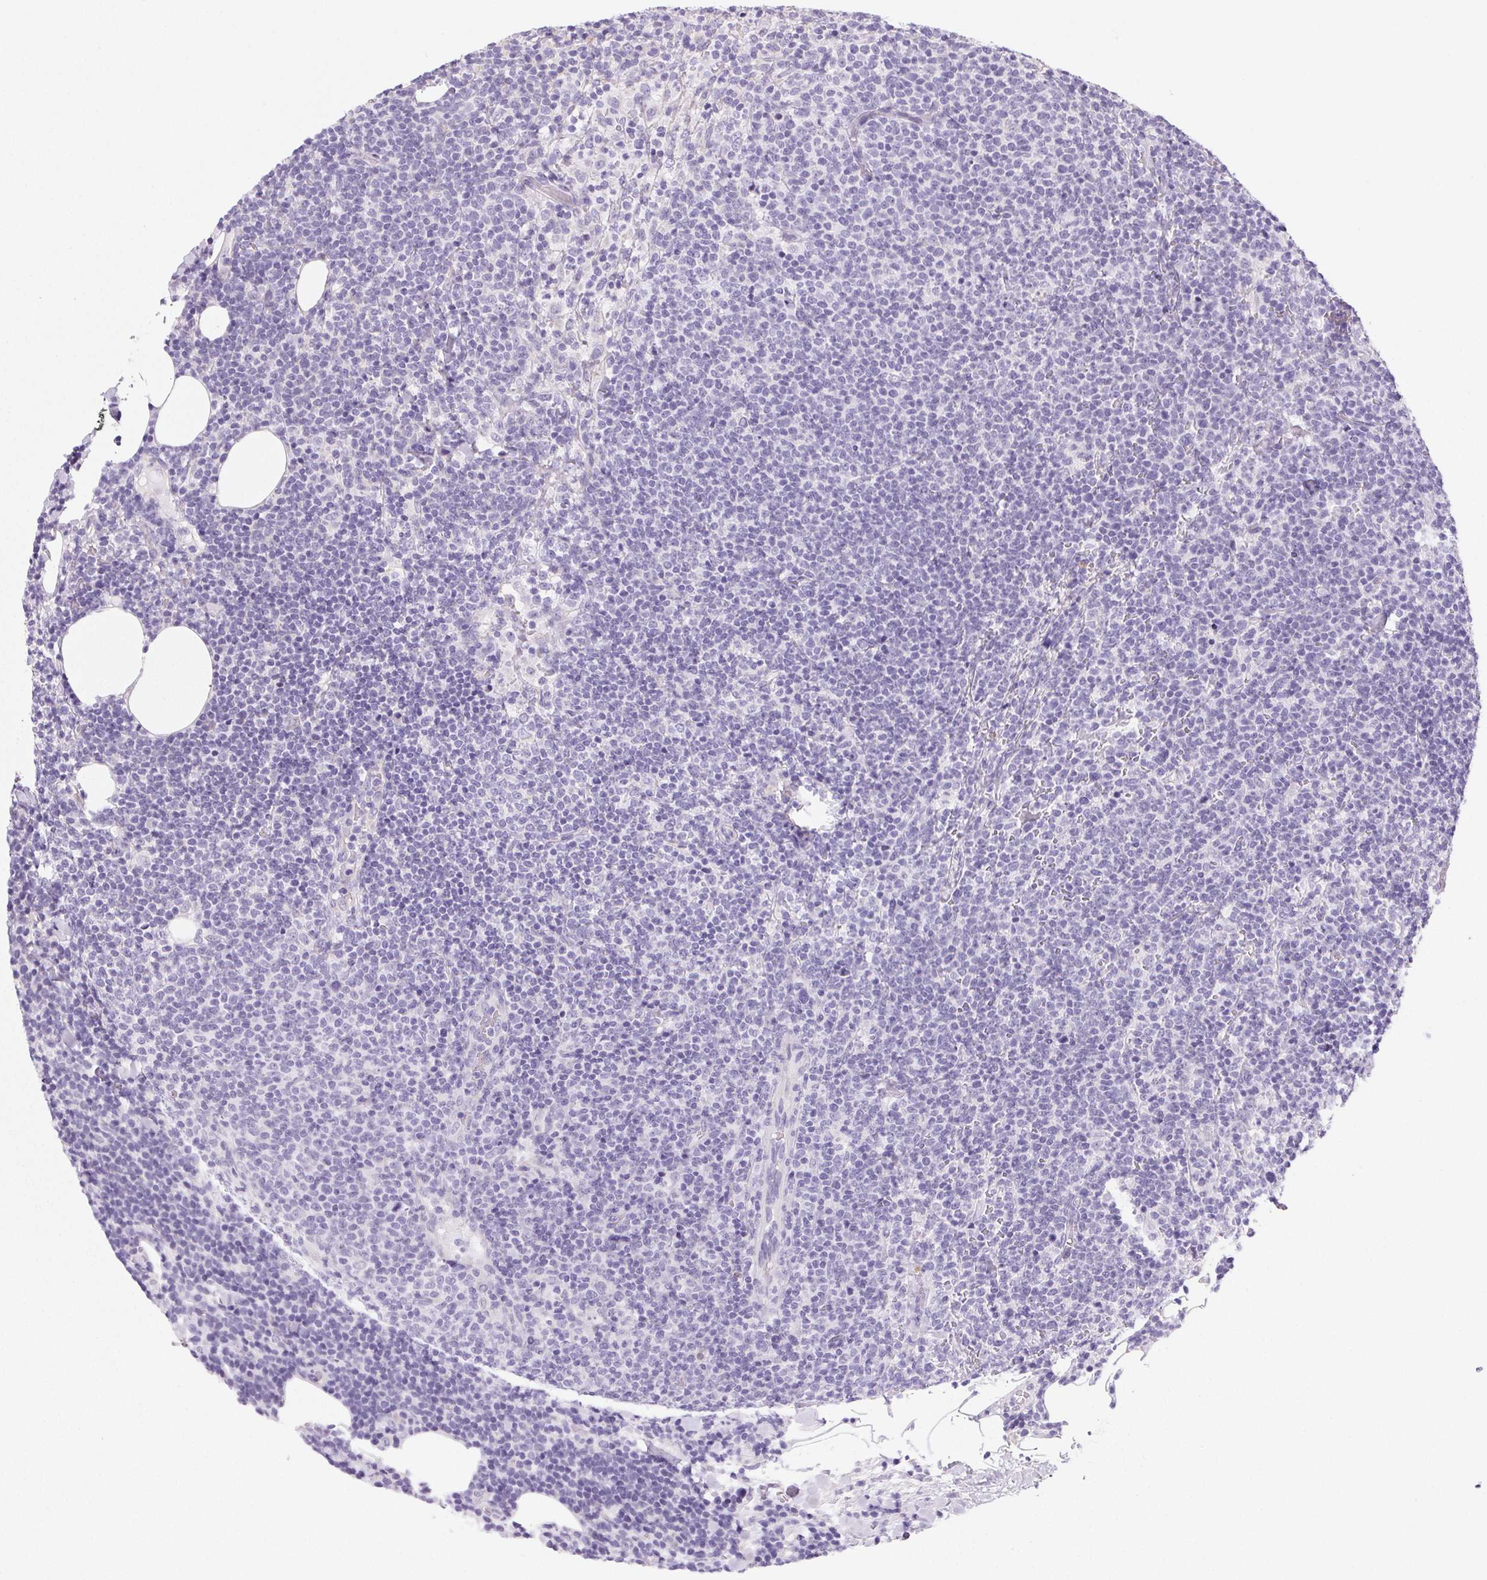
{"staining": {"intensity": "negative", "quantity": "none", "location": "none"}, "tissue": "lymphoma", "cell_type": "Tumor cells", "image_type": "cancer", "snomed": [{"axis": "morphology", "description": "Malignant lymphoma, non-Hodgkin's type, High grade"}, {"axis": "topography", "description": "Lymph node"}], "caption": "Lymphoma was stained to show a protein in brown. There is no significant staining in tumor cells. (Stains: DAB IHC with hematoxylin counter stain, Microscopy: brightfield microscopy at high magnification).", "gene": "PRSS3", "patient": {"sex": "male", "age": 61}}